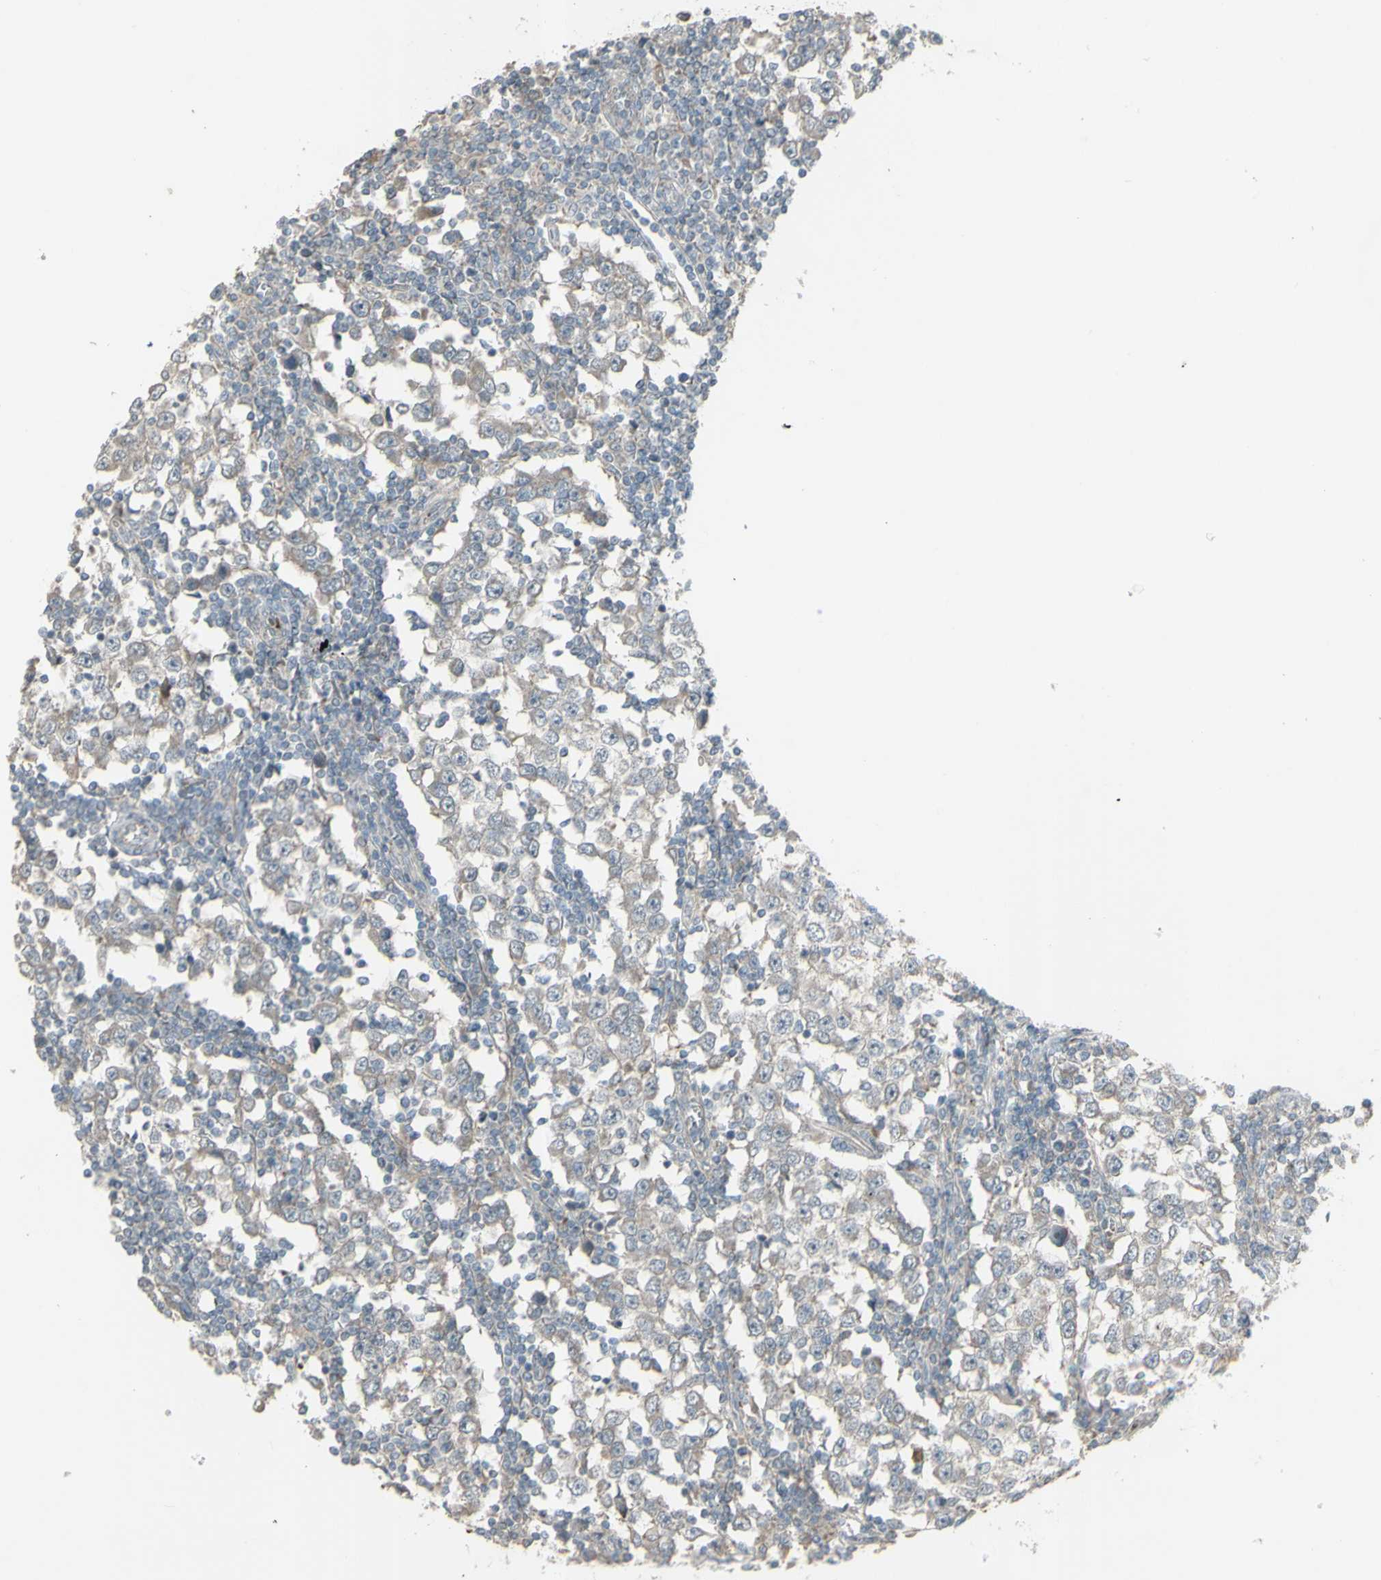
{"staining": {"intensity": "weak", "quantity": ">75%", "location": "cytoplasmic/membranous"}, "tissue": "testis cancer", "cell_type": "Tumor cells", "image_type": "cancer", "snomed": [{"axis": "morphology", "description": "Seminoma, NOS"}, {"axis": "topography", "description": "Testis"}], "caption": "Immunohistochemical staining of testis seminoma exhibits weak cytoplasmic/membranous protein staining in about >75% of tumor cells.", "gene": "GRAMD1B", "patient": {"sex": "male", "age": 65}}